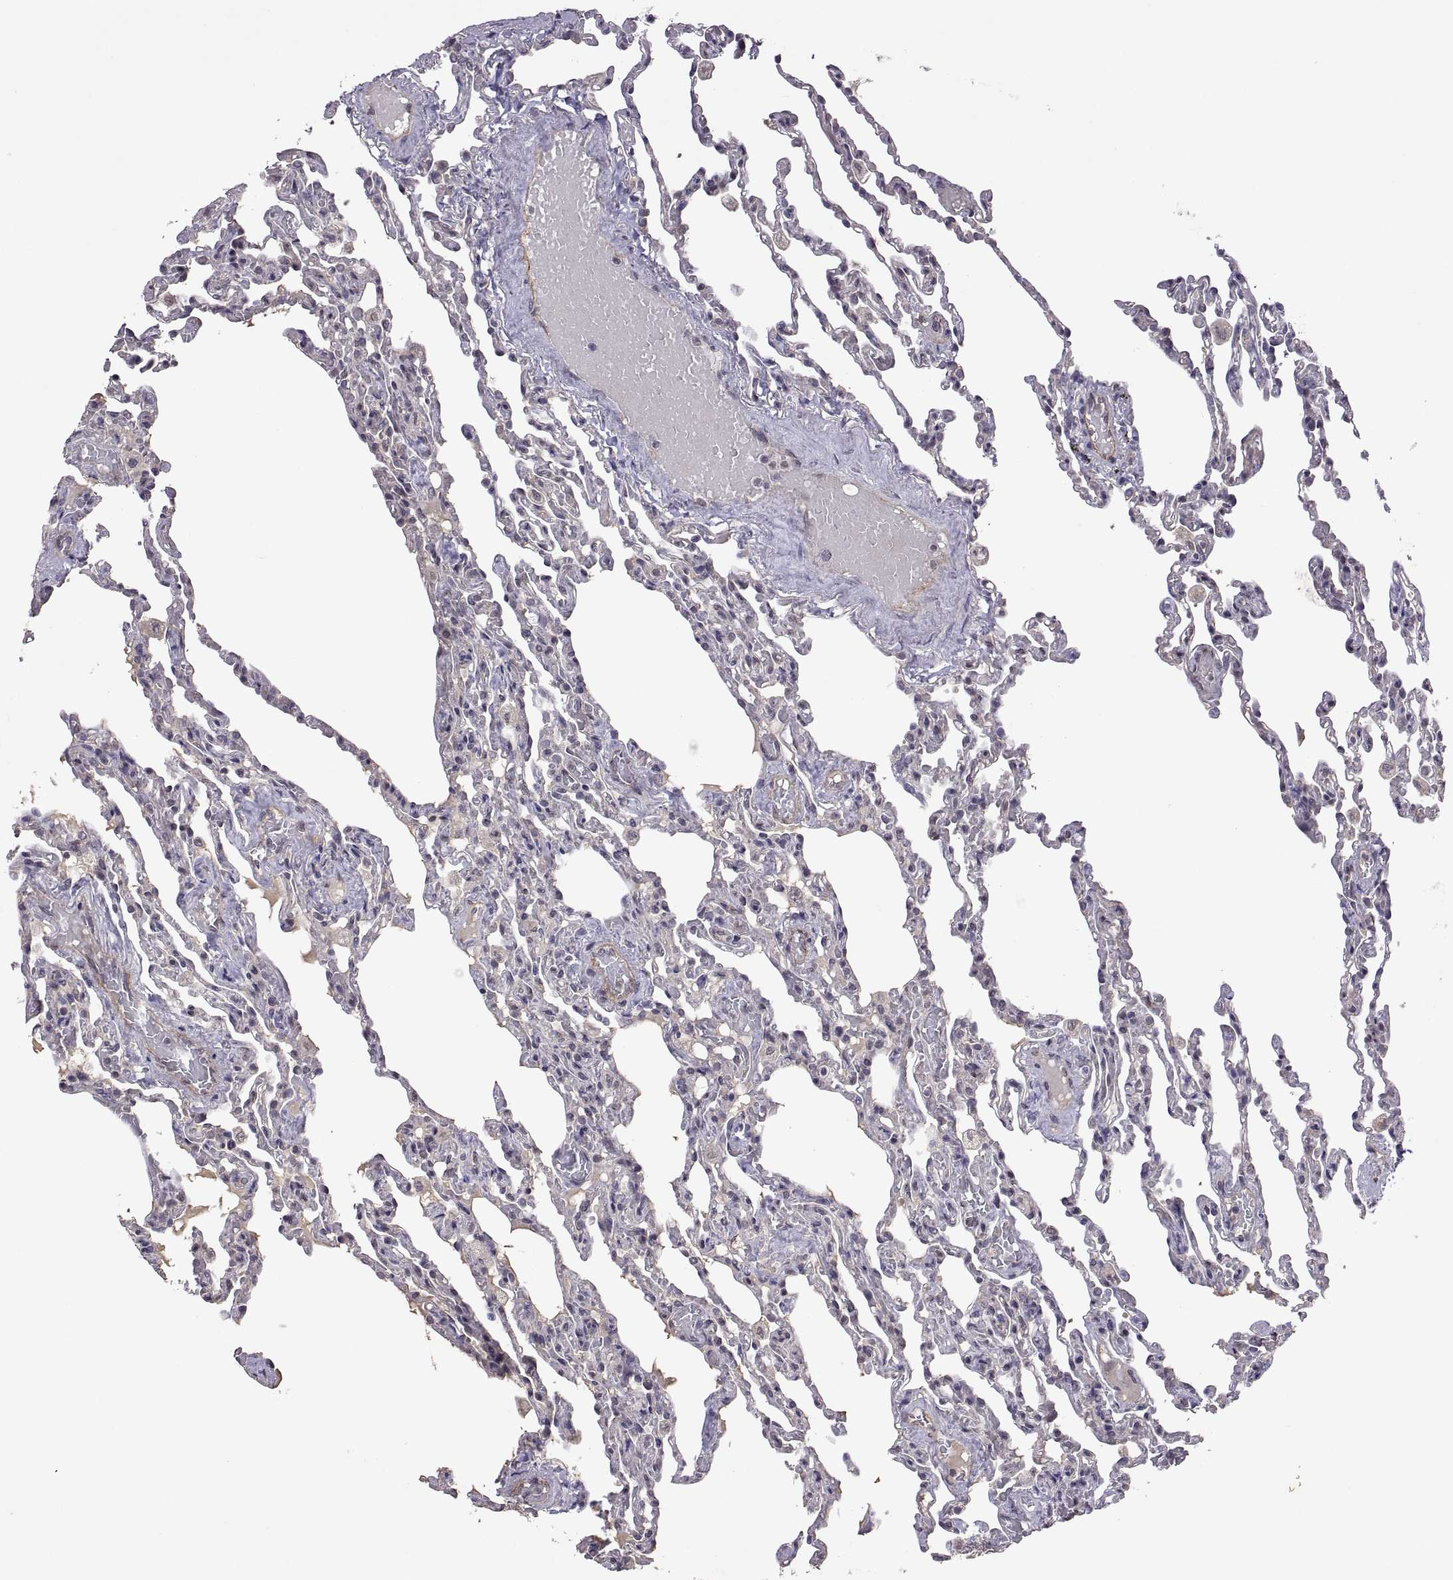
{"staining": {"intensity": "negative", "quantity": "none", "location": "none"}, "tissue": "lung", "cell_type": "Alveolar cells", "image_type": "normal", "snomed": [{"axis": "morphology", "description": "Normal tissue, NOS"}, {"axis": "topography", "description": "Lung"}], "caption": "Lung was stained to show a protein in brown. There is no significant expression in alveolar cells. Nuclei are stained in blue.", "gene": "LAMA1", "patient": {"sex": "female", "age": 43}}